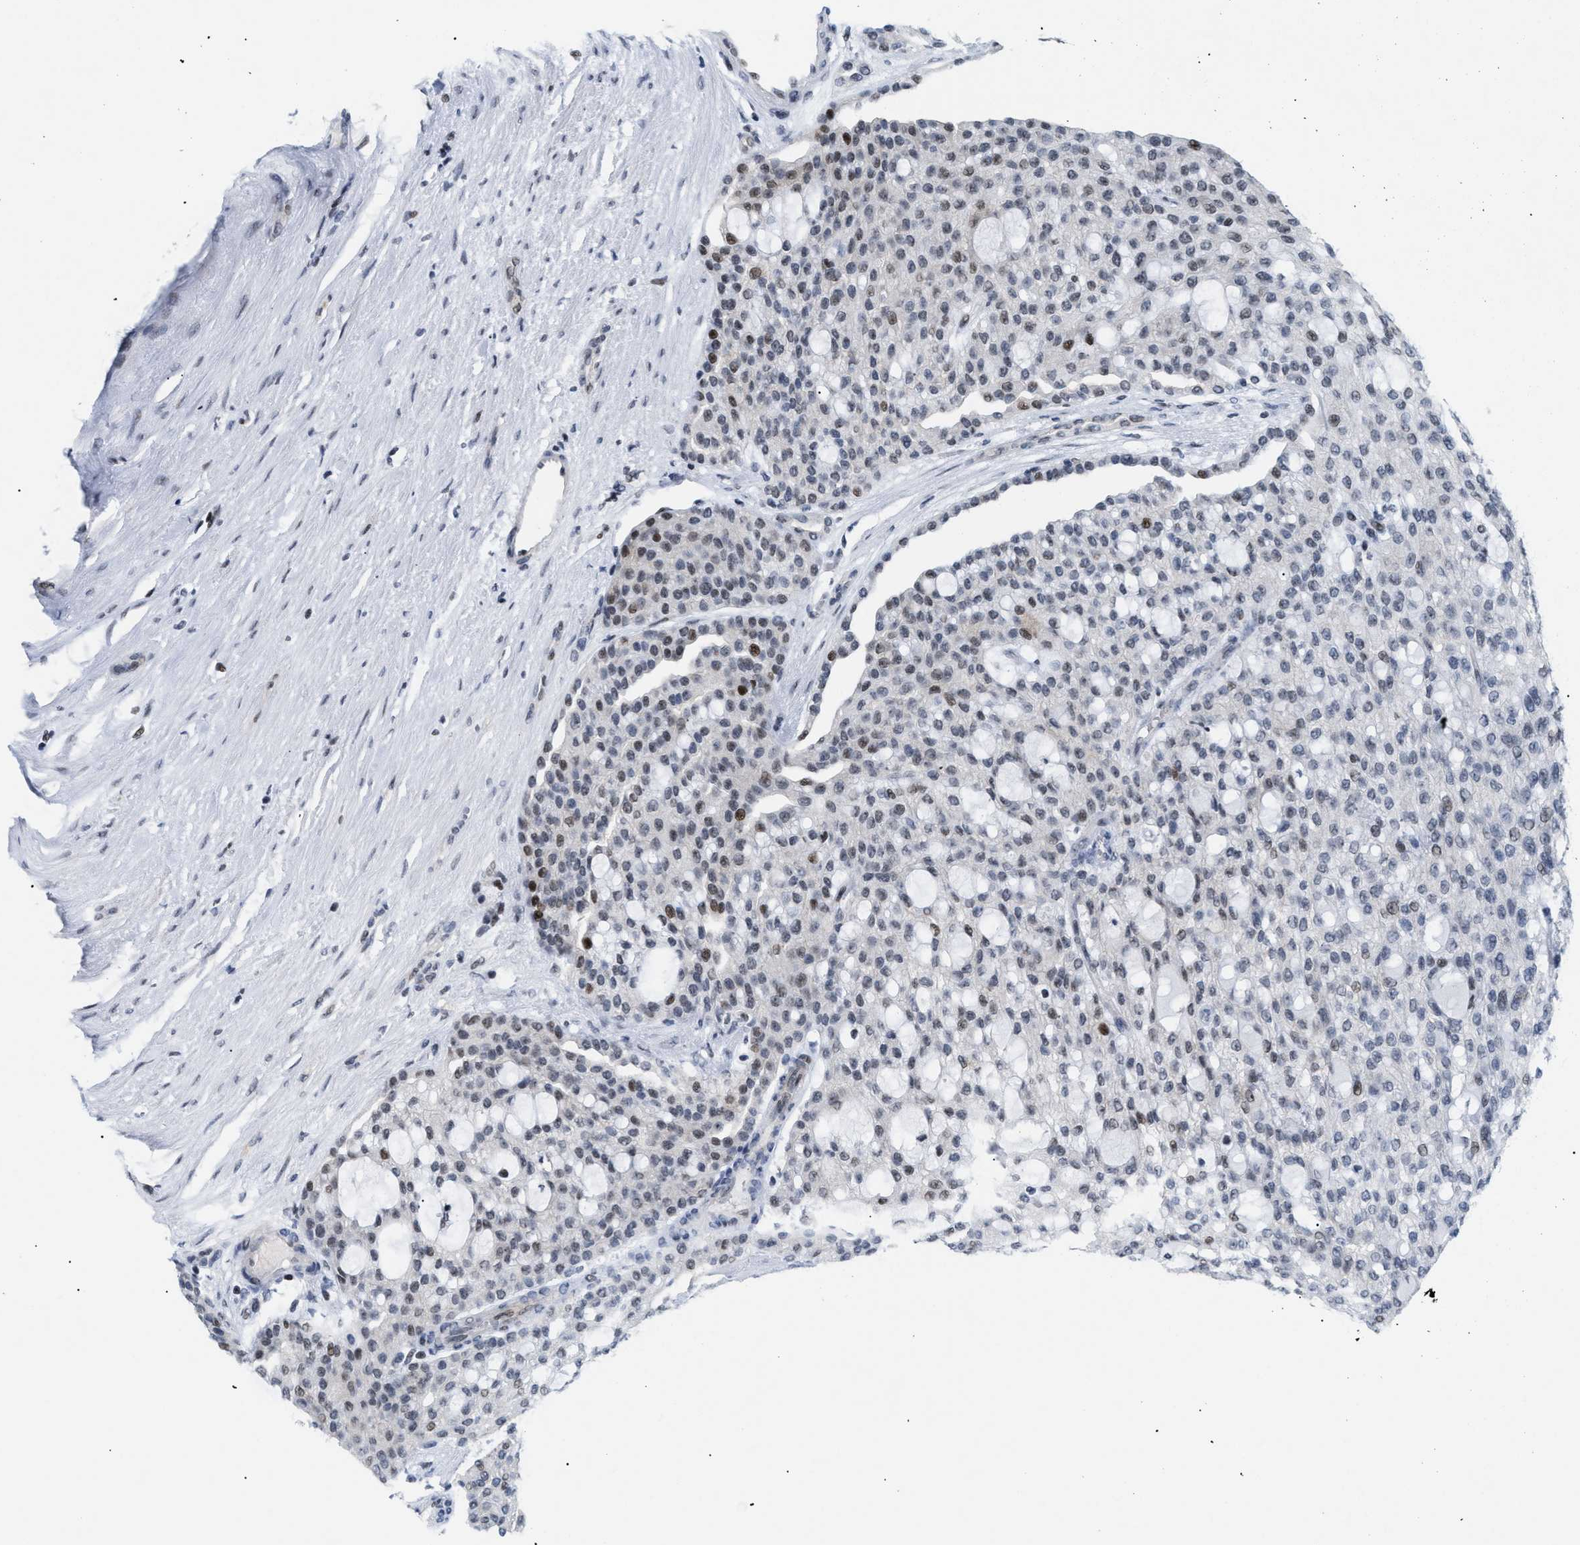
{"staining": {"intensity": "moderate", "quantity": "<25%", "location": "nuclear"}, "tissue": "renal cancer", "cell_type": "Tumor cells", "image_type": "cancer", "snomed": [{"axis": "morphology", "description": "Adenocarcinoma, NOS"}, {"axis": "topography", "description": "Kidney"}], "caption": "A low amount of moderate nuclear positivity is seen in about <25% of tumor cells in renal cancer (adenocarcinoma) tissue. The staining is performed using DAB (3,3'-diaminobenzidine) brown chromogen to label protein expression. The nuclei are counter-stained blue using hematoxylin.", "gene": "MED1", "patient": {"sex": "male", "age": 63}}